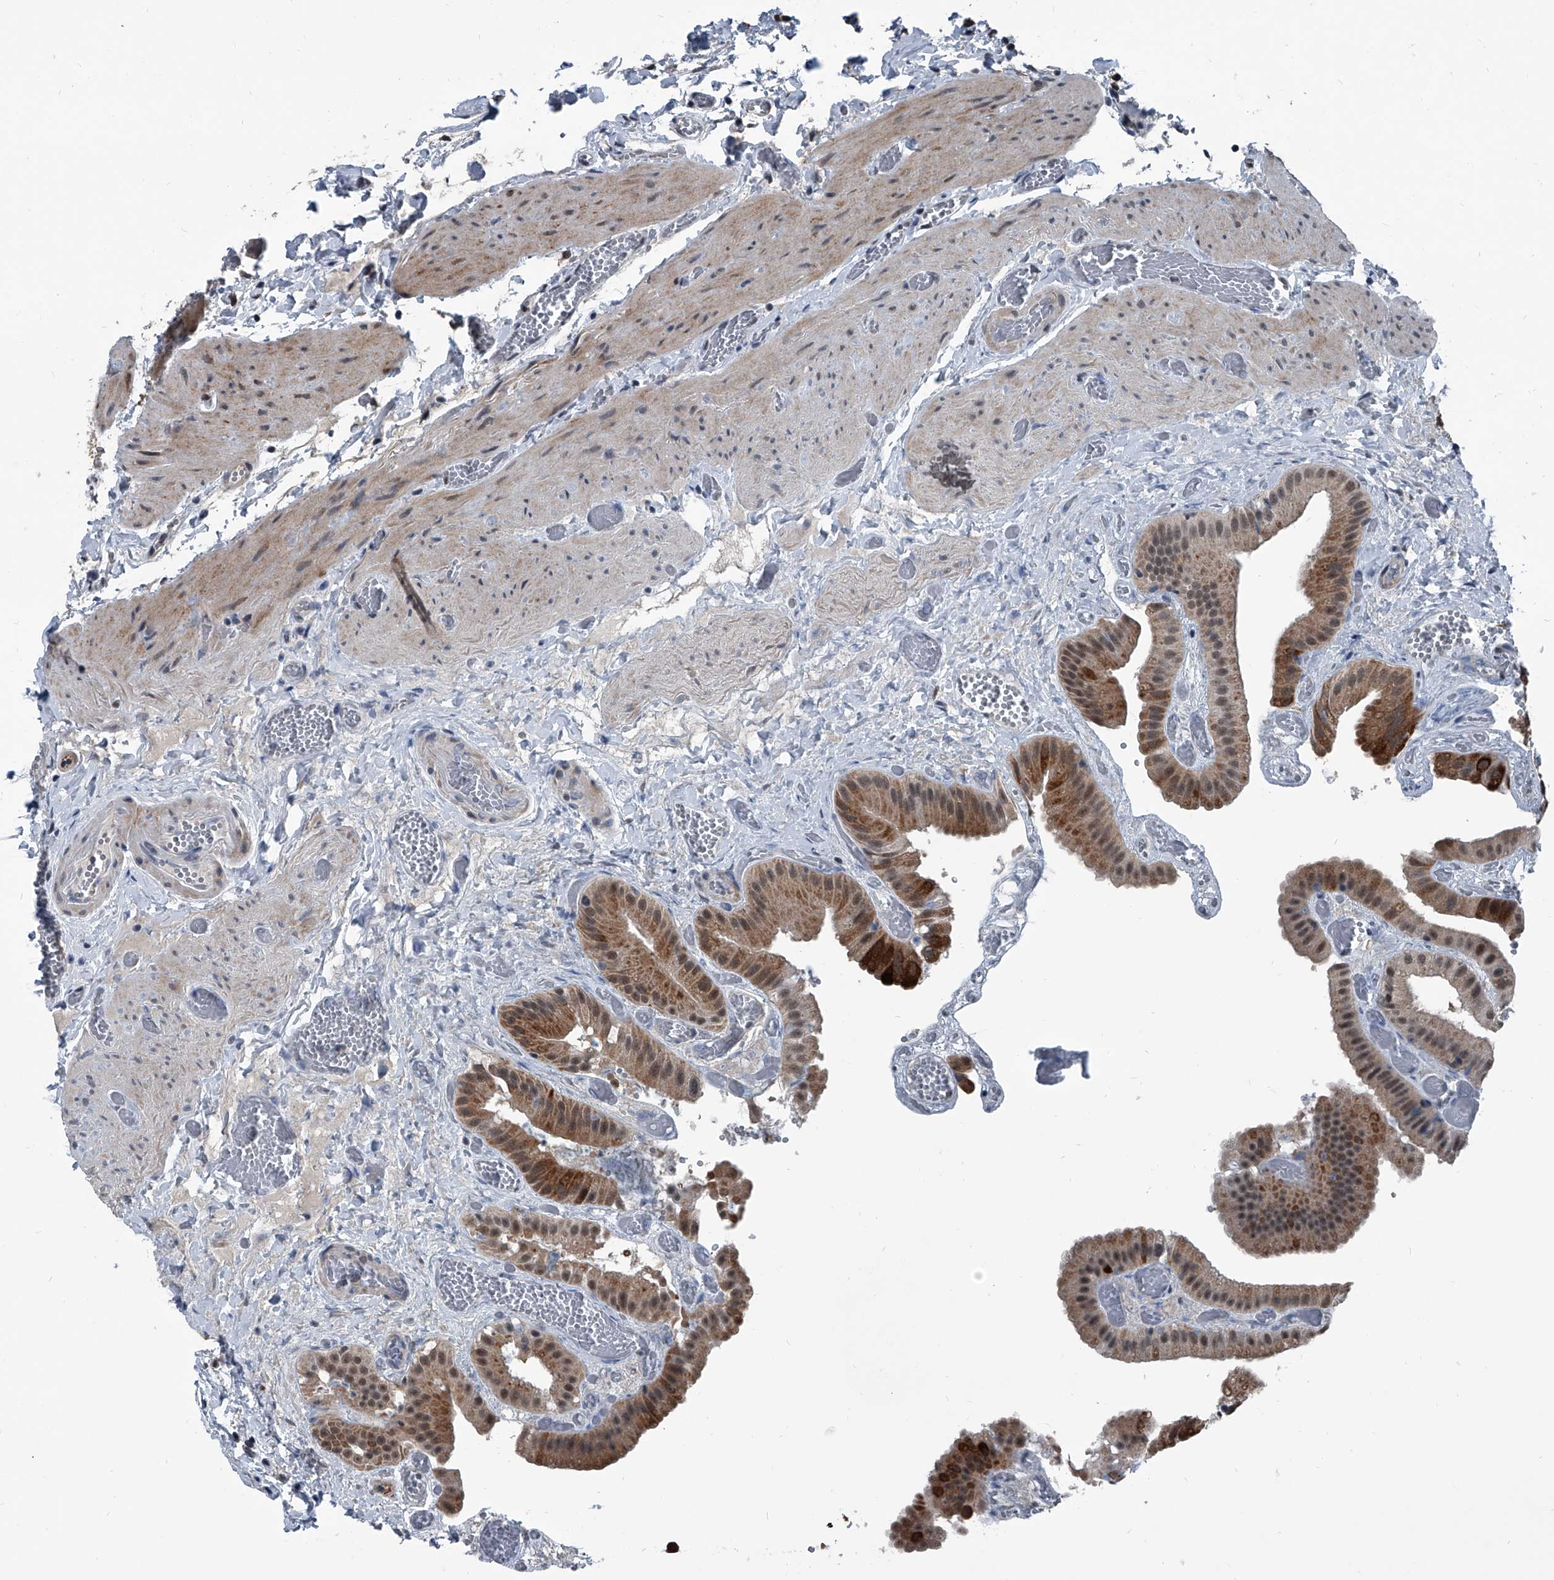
{"staining": {"intensity": "moderate", "quantity": ">75%", "location": "cytoplasmic/membranous"}, "tissue": "gallbladder", "cell_type": "Glandular cells", "image_type": "normal", "snomed": [{"axis": "morphology", "description": "Normal tissue, NOS"}, {"axis": "topography", "description": "Gallbladder"}], "caption": "The image demonstrates a brown stain indicating the presence of a protein in the cytoplasmic/membranous of glandular cells in gallbladder.", "gene": "MEN1", "patient": {"sex": "female", "age": 64}}